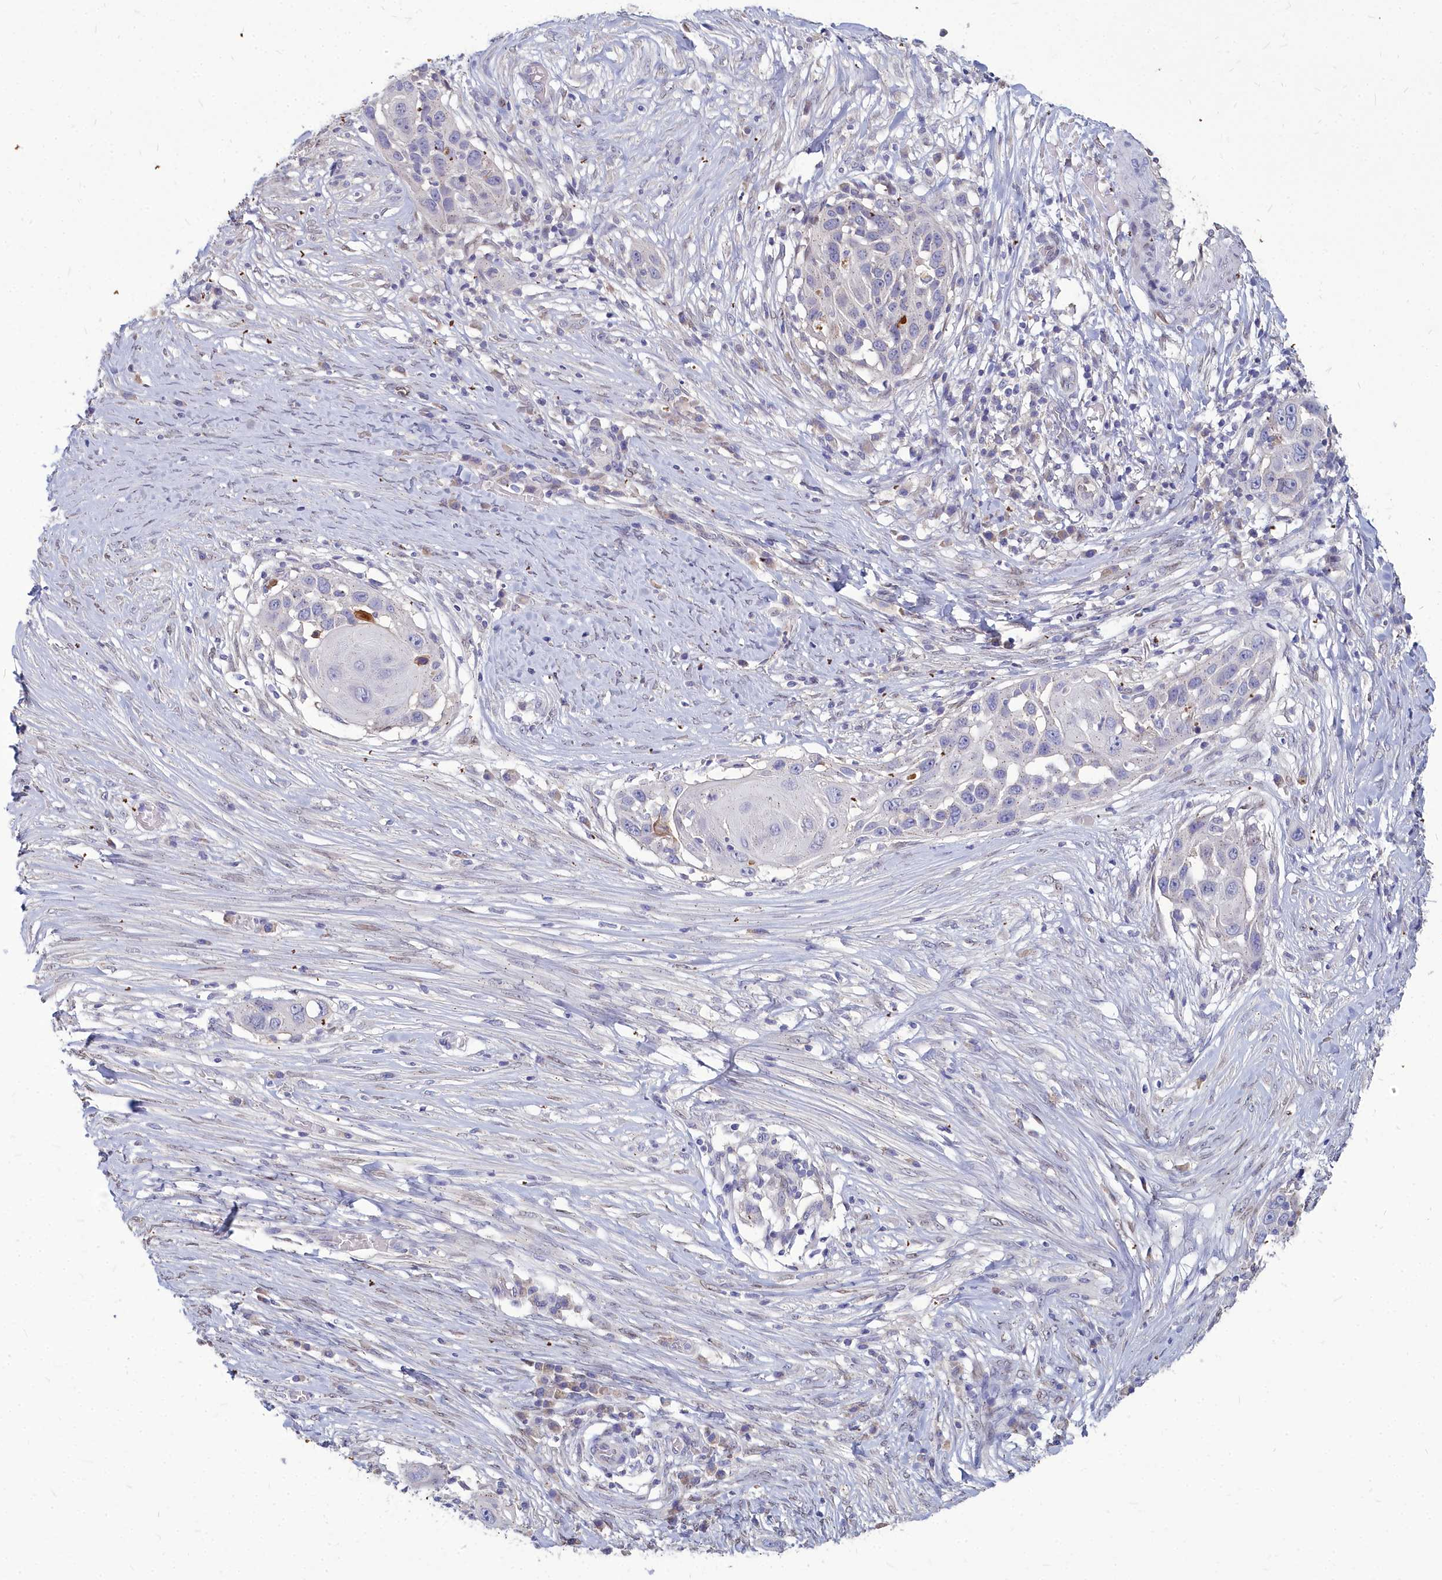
{"staining": {"intensity": "weak", "quantity": "<25%", "location": "cytoplasmic/membranous"}, "tissue": "skin cancer", "cell_type": "Tumor cells", "image_type": "cancer", "snomed": [{"axis": "morphology", "description": "Squamous cell carcinoma, NOS"}, {"axis": "topography", "description": "Skin"}], "caption": "Immunohistochemistry of human skin cancer (squamous cell carcinoma) shows no positivity in tumor cells.", "gene": "NOXA1", "patient": {"sex": "female", "age": 44}}